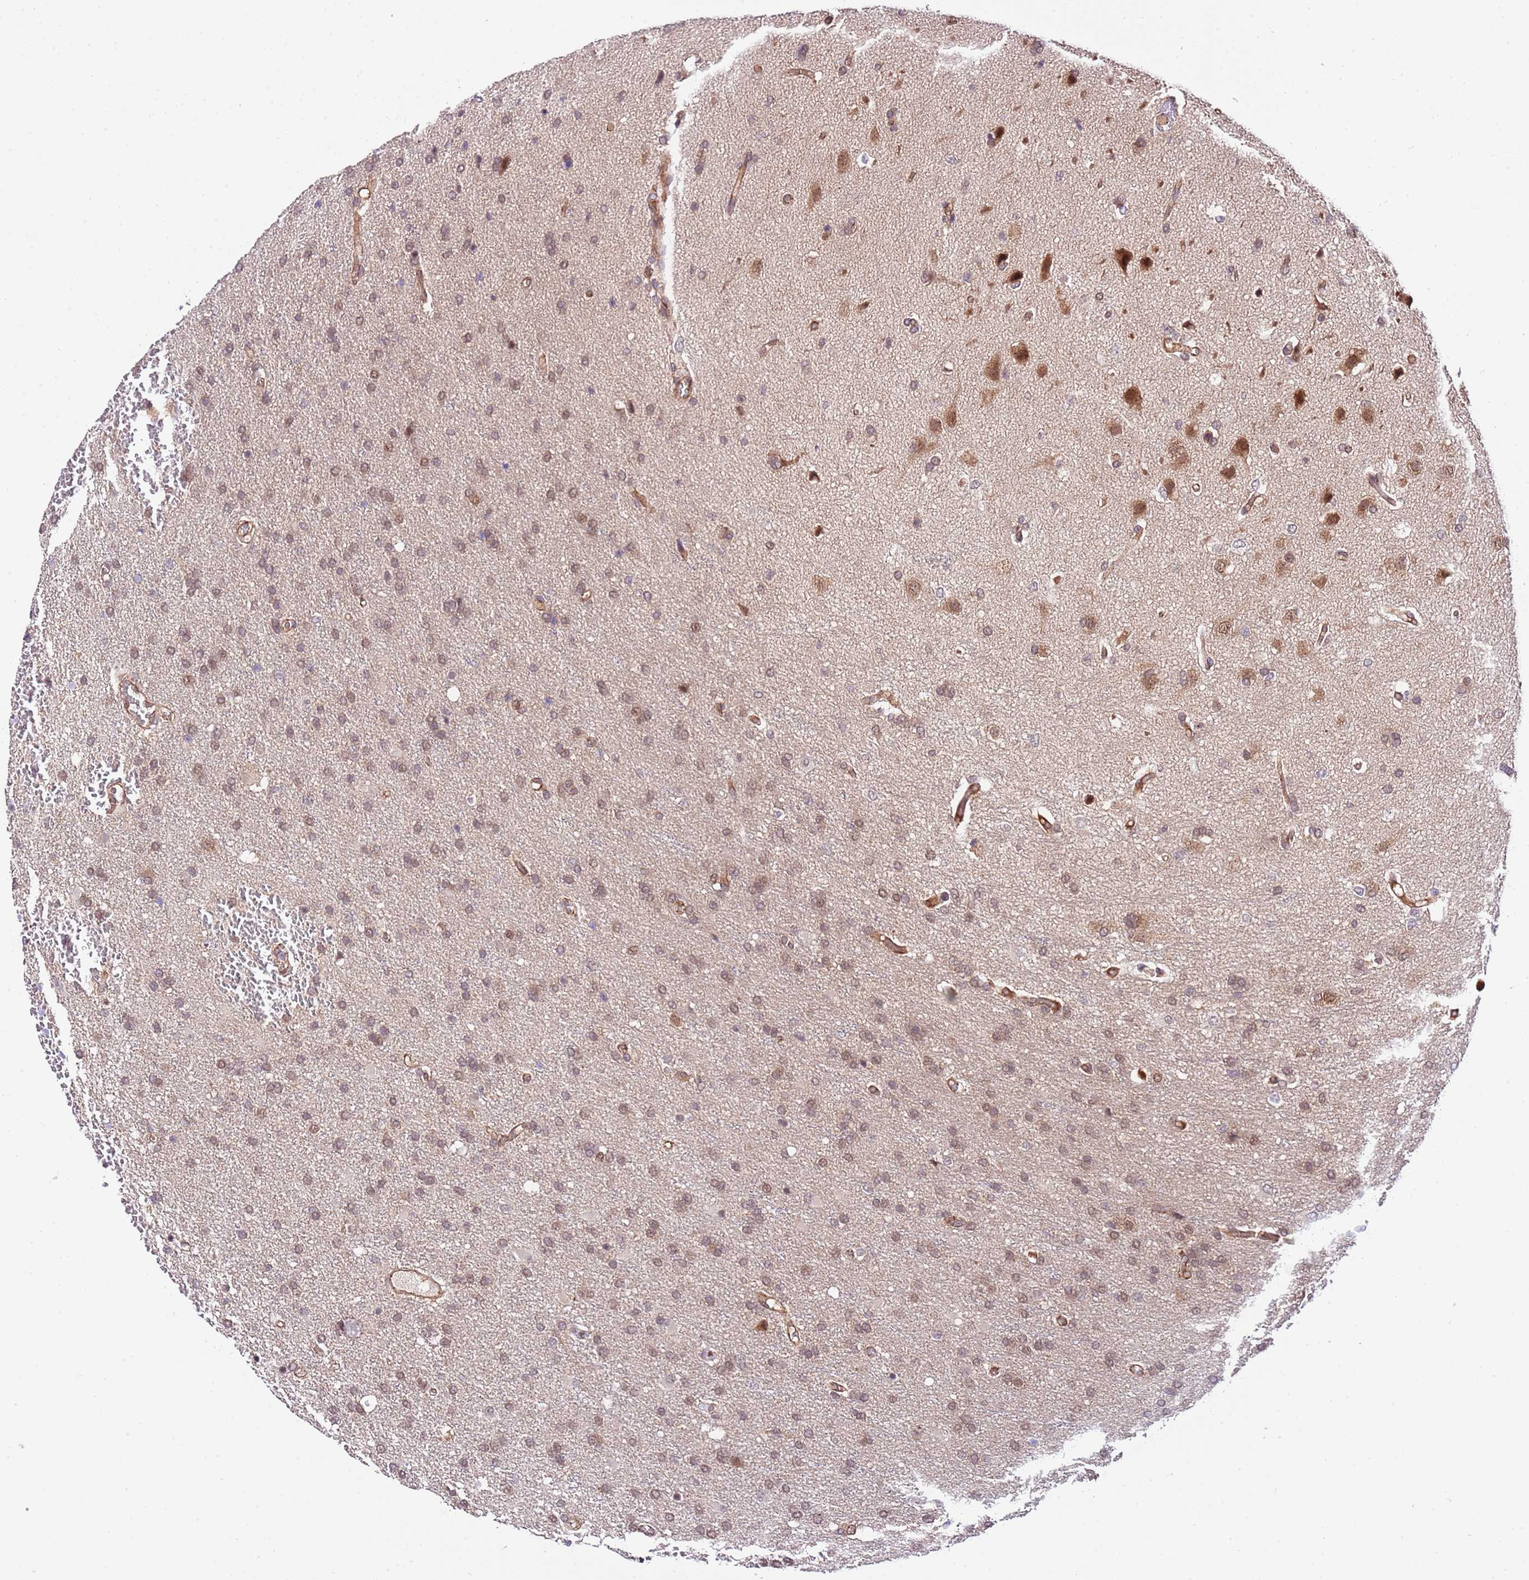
{"staining": {"intensity": "moderate", "quantity": ">75%", "location": "cytoplasmic/membranous,nuclear"}, "tissue": "glioma", "cell_type": "Tumor cells", "image_type": "cancer", "snomed": [{"axis": "morphology", "description": "Glioma, malignant, High grade"}, {"axis": "topography", "description": "Brain"}], "caption": "Immunohistochemical staining of human glioma exhibits medium levels of moderate cytoplasmic/membranous and nuclear positivity in about >75% of tumor cells.", "gene": "DONSON", "patient": {"sex": "female", "age": 74}}